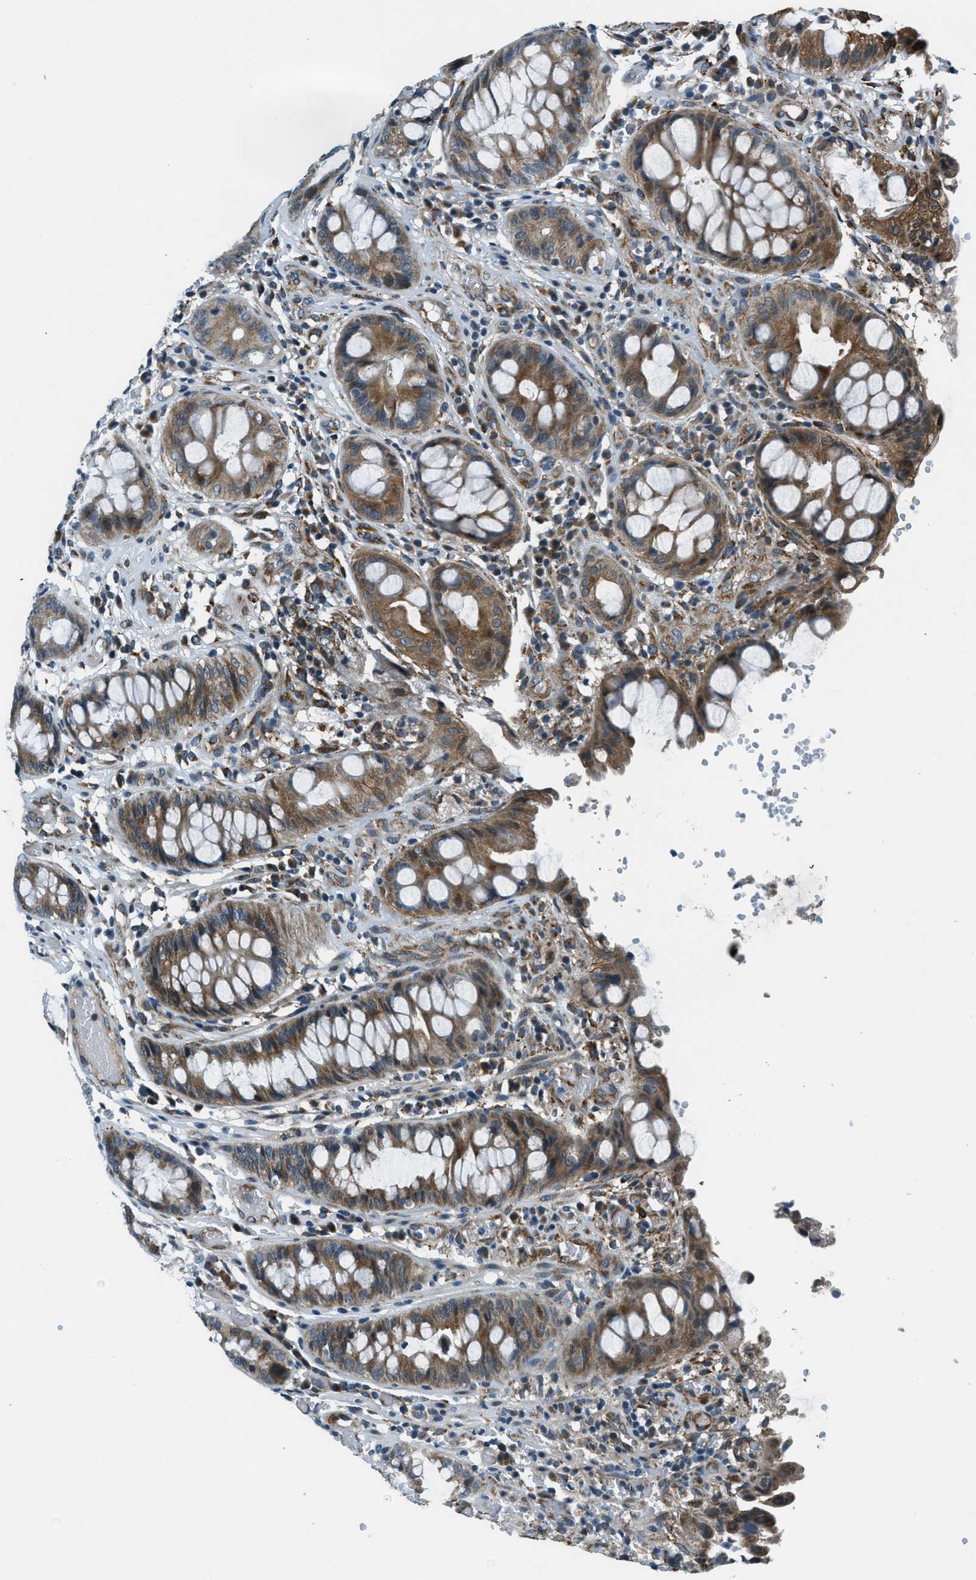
{"staining": {"intensity": "moderate", "quantity": ">75%", "location": "cytoplasmic/membranous"}, "tissue": "colorectal cancer", "cell_type": "Tumor cells", "image_type": "cancer", "snomed": [{"axis": "morphology", "description": "Adenocarcinoma, NOS"}, {"axis": "topography", "description": "Colon"}], "caption": "An immunohistochemistry micrograph of neoplastic tissue is shown. Protein staining in brown labels moderate cytoplasmic/membranous positivity in colorectal cancer (adenocarcinoma) within tumor cells.", "gene": "GINM1", "patient": {"sex": "female", "age": 57}}